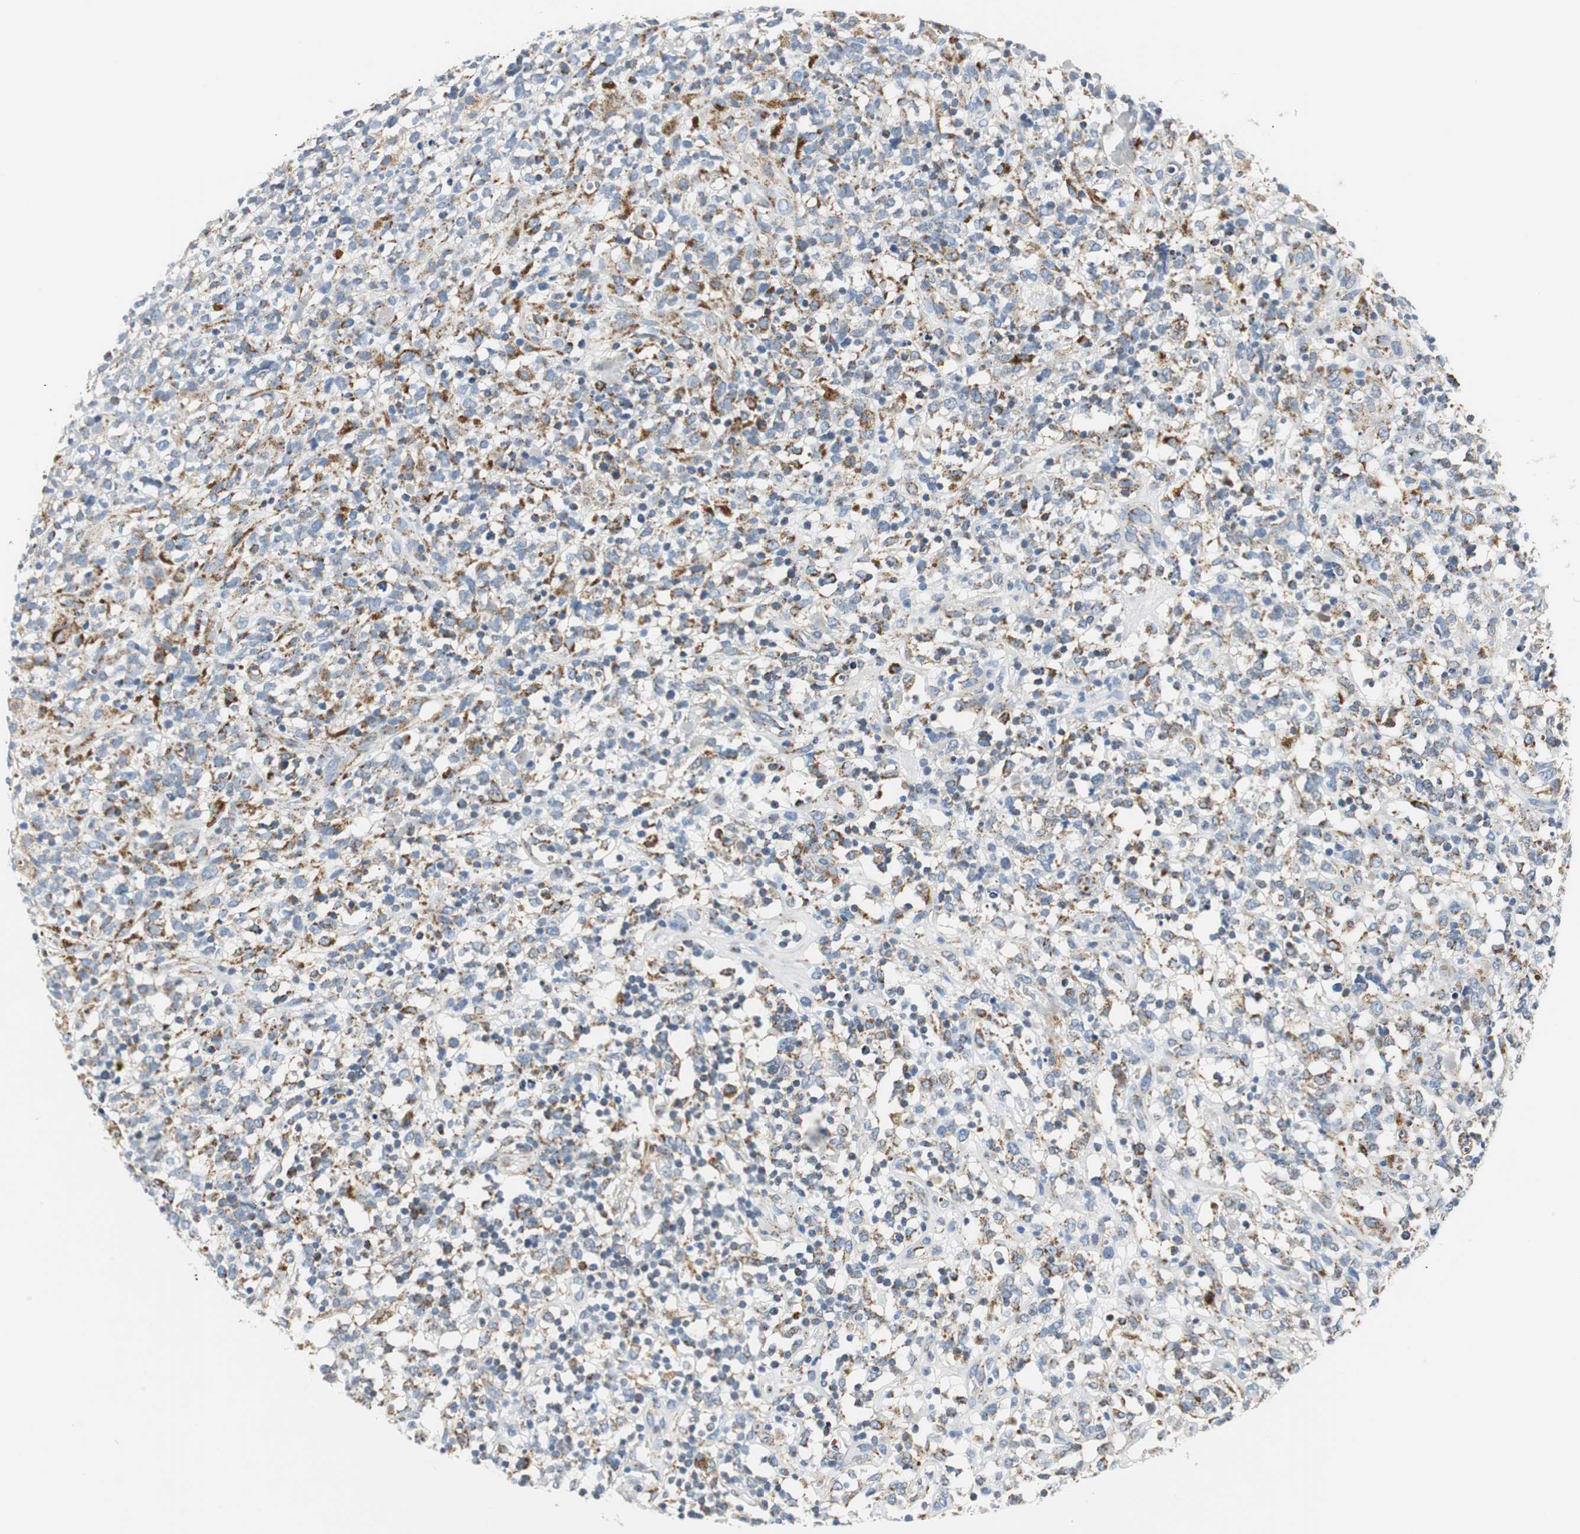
{"staining": {"intensity": "moderate", "quantity": "25%-75%", "location": "cytoplasmic/membranous"}, "tissue": "lymphoma", "cell_type": "Tumor cells", "image_type": "cancer", "snomed": [{"axis": "morphology", "description": "Malignant lymphoma, non-Hodgkin's type, High grade"}, {"axis": "topography", "description": "Lymph node"}], "caption": "Protein expression analysis of malignant lymphoma, non-Hodgkin's type (high-grade) reveals moderate cytoplasmic/membranous positivity in approximately 25%-75% of tumor cells. Nuclei are stained in blue.", "gene": "C1QTNF7", "patient": {"sex": "female", "age": 73}}